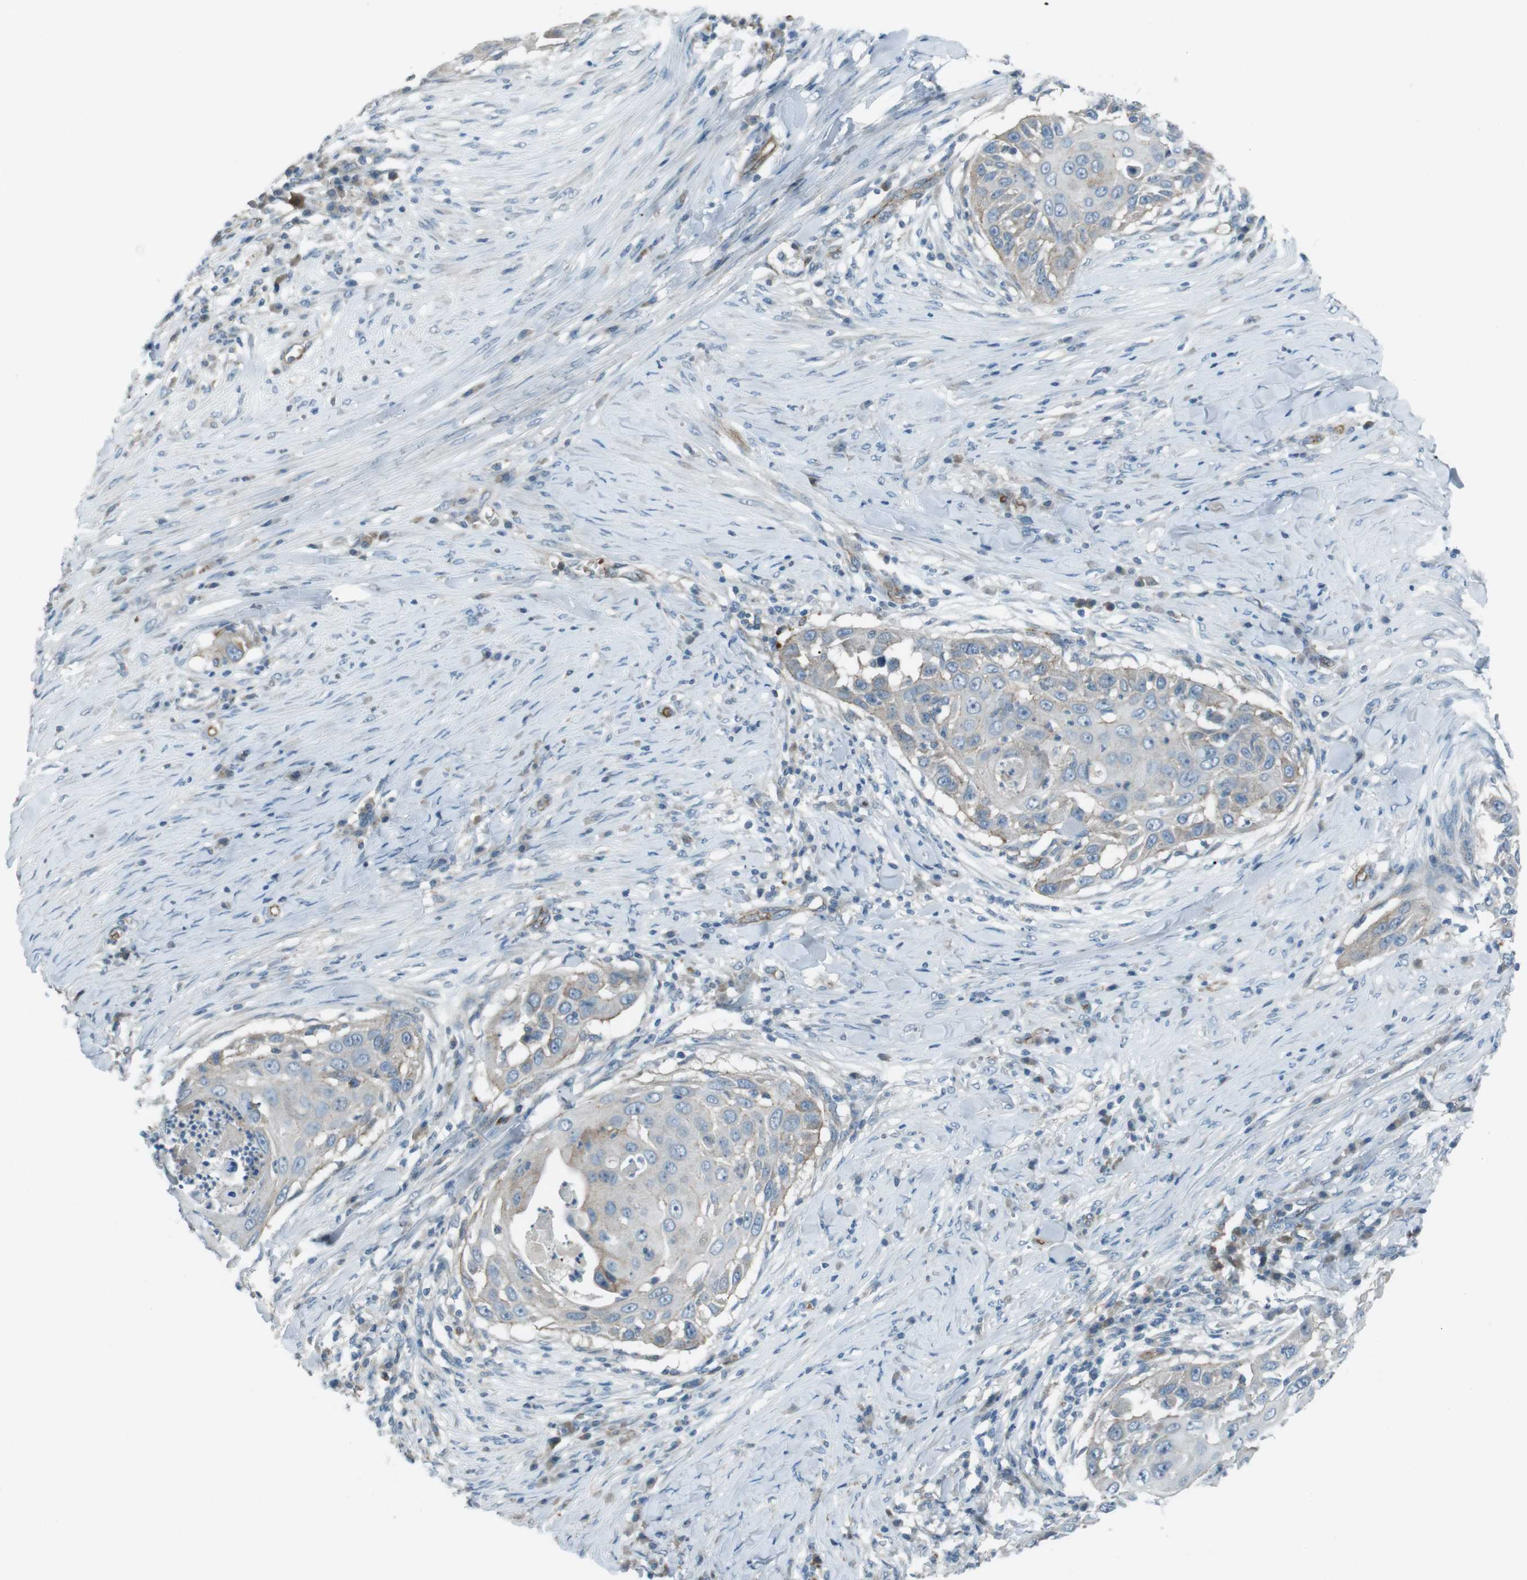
{"staining": {"intensity": "negative", "quantity": "none", "location": "none"}, "tissue": "skin cancer", "cell_type": "Tumor cells", "image_type": "cancer", "snomed": [{"axis": "morphology", "description": "Squamous cell carcinoma, NOS"}, {"axis": "topography", "description": "Skin"}], "caption": "IHC of human skin squamous cell carcinoma displays no staining in tumor cells.", "gene": "SPTA1", "patient": {"sex": "female", "age": 44}}